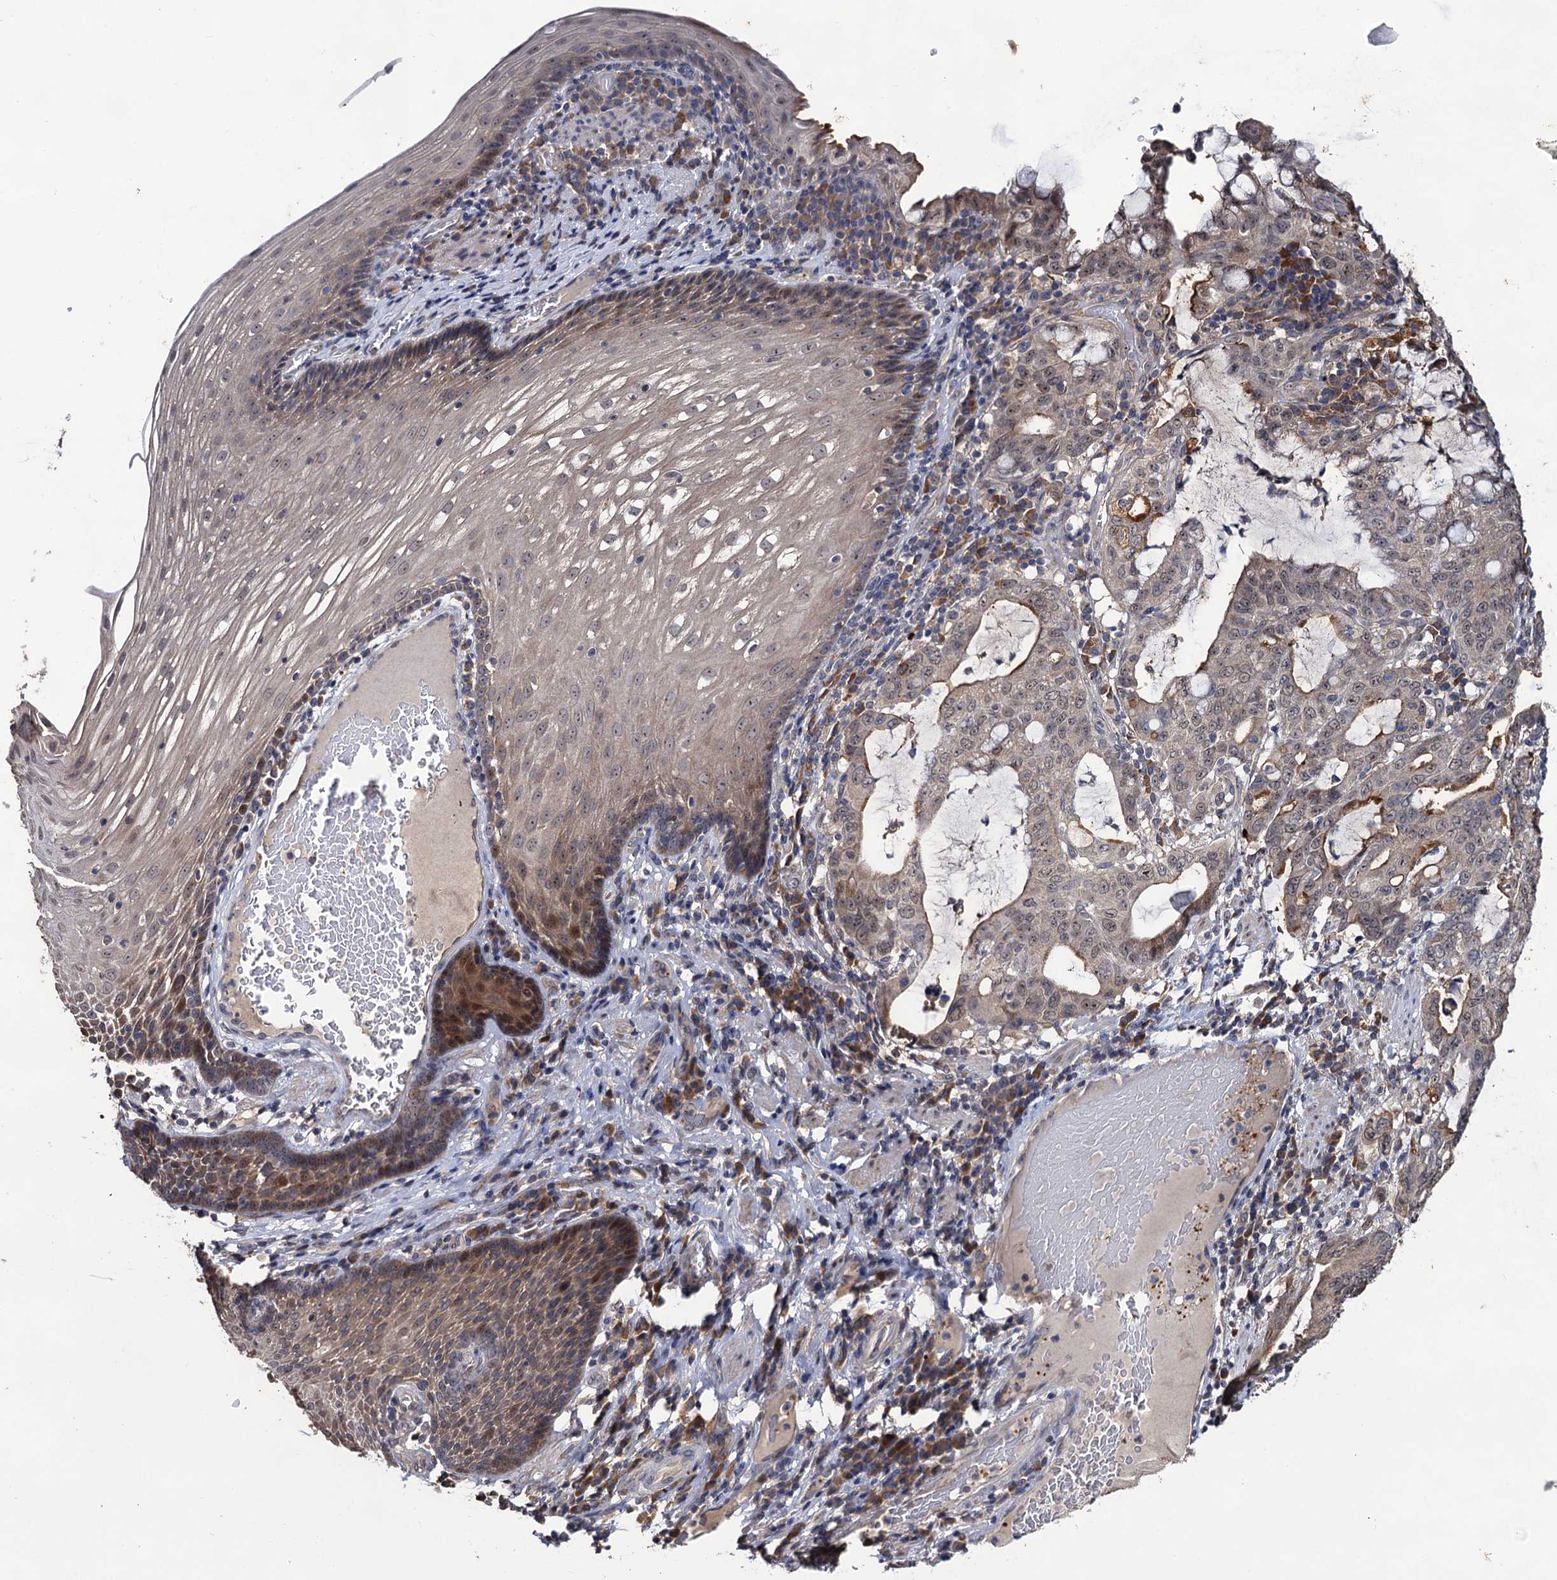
{"staining": {"intensity": "weak", "quantity": "25%-75%", "location": "cytoplasmic/membranous"}, "tissue": "stomach cancer", "cell_type": "Tumor cells", "image_type": "cancer", "snomed": [{"axis": "morphology", "description": "Normal tissue, NOS"}, {"axis": "morphology", "description": "Adenocarcinoma, NOS"}, {"axis": "topography", "description": "Esophagus"}, {"axis": "topography", "description": "Stomach, upper"}, {"axis": "topography", "description": "Peripheral nerve tissue"}], "caption": "Immunohistochemistry (IHC) photomicrograph of neoplastic tissue: human stomach adenocarcinoma stained using IHC reveals low levels of weak protein expression localized specifically in the cytoplasmic/membranous of tumor cells, appearing as a cytoplasmic/membranous brown color.", "gene": "LRRC63", "patient": {"sex": "male", "age": 62}}